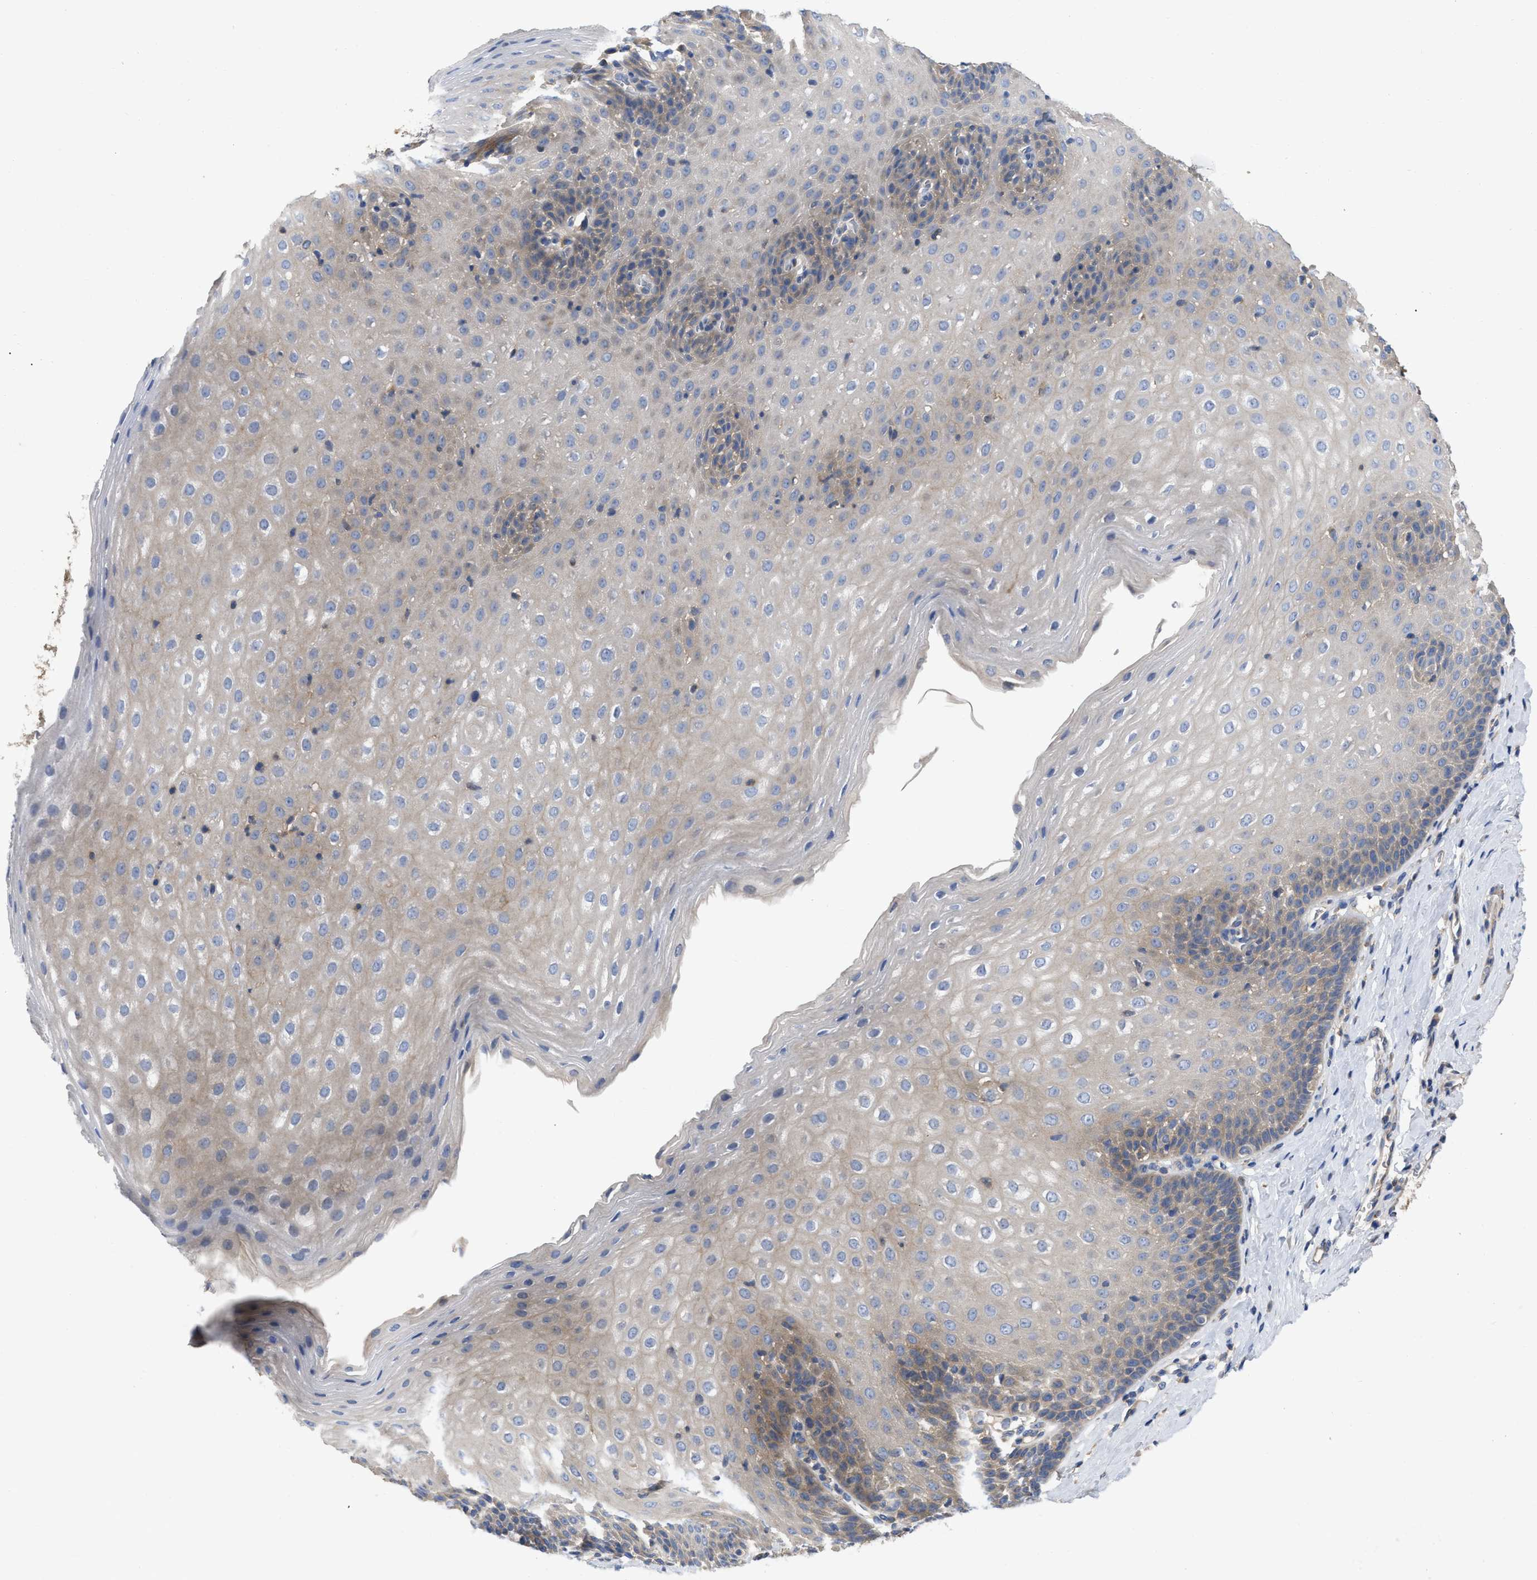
{"staining": {"intensity": "weak", "quantity": "25%-75%", "location": "cytoplasmic/membranous"}, "tissue": "esophagus", "cell_type": "Squamous epithelial cells", "image_type": "normal", "snomed": [{"axis": "morphology", "description": "Normal tissue, NOS"}, {"axis": "topography", "description": "Esophagus"}], "caption": "Immunohistochemical staining of benign human esophagus displays 25%-75% levels of weak cytoplasmic/membranous protein expression in approximately 25%-75% of squamous epithelial cells.", "gene": "RAP1GDS1", "patient": {"sex": "female", "age": 61}}